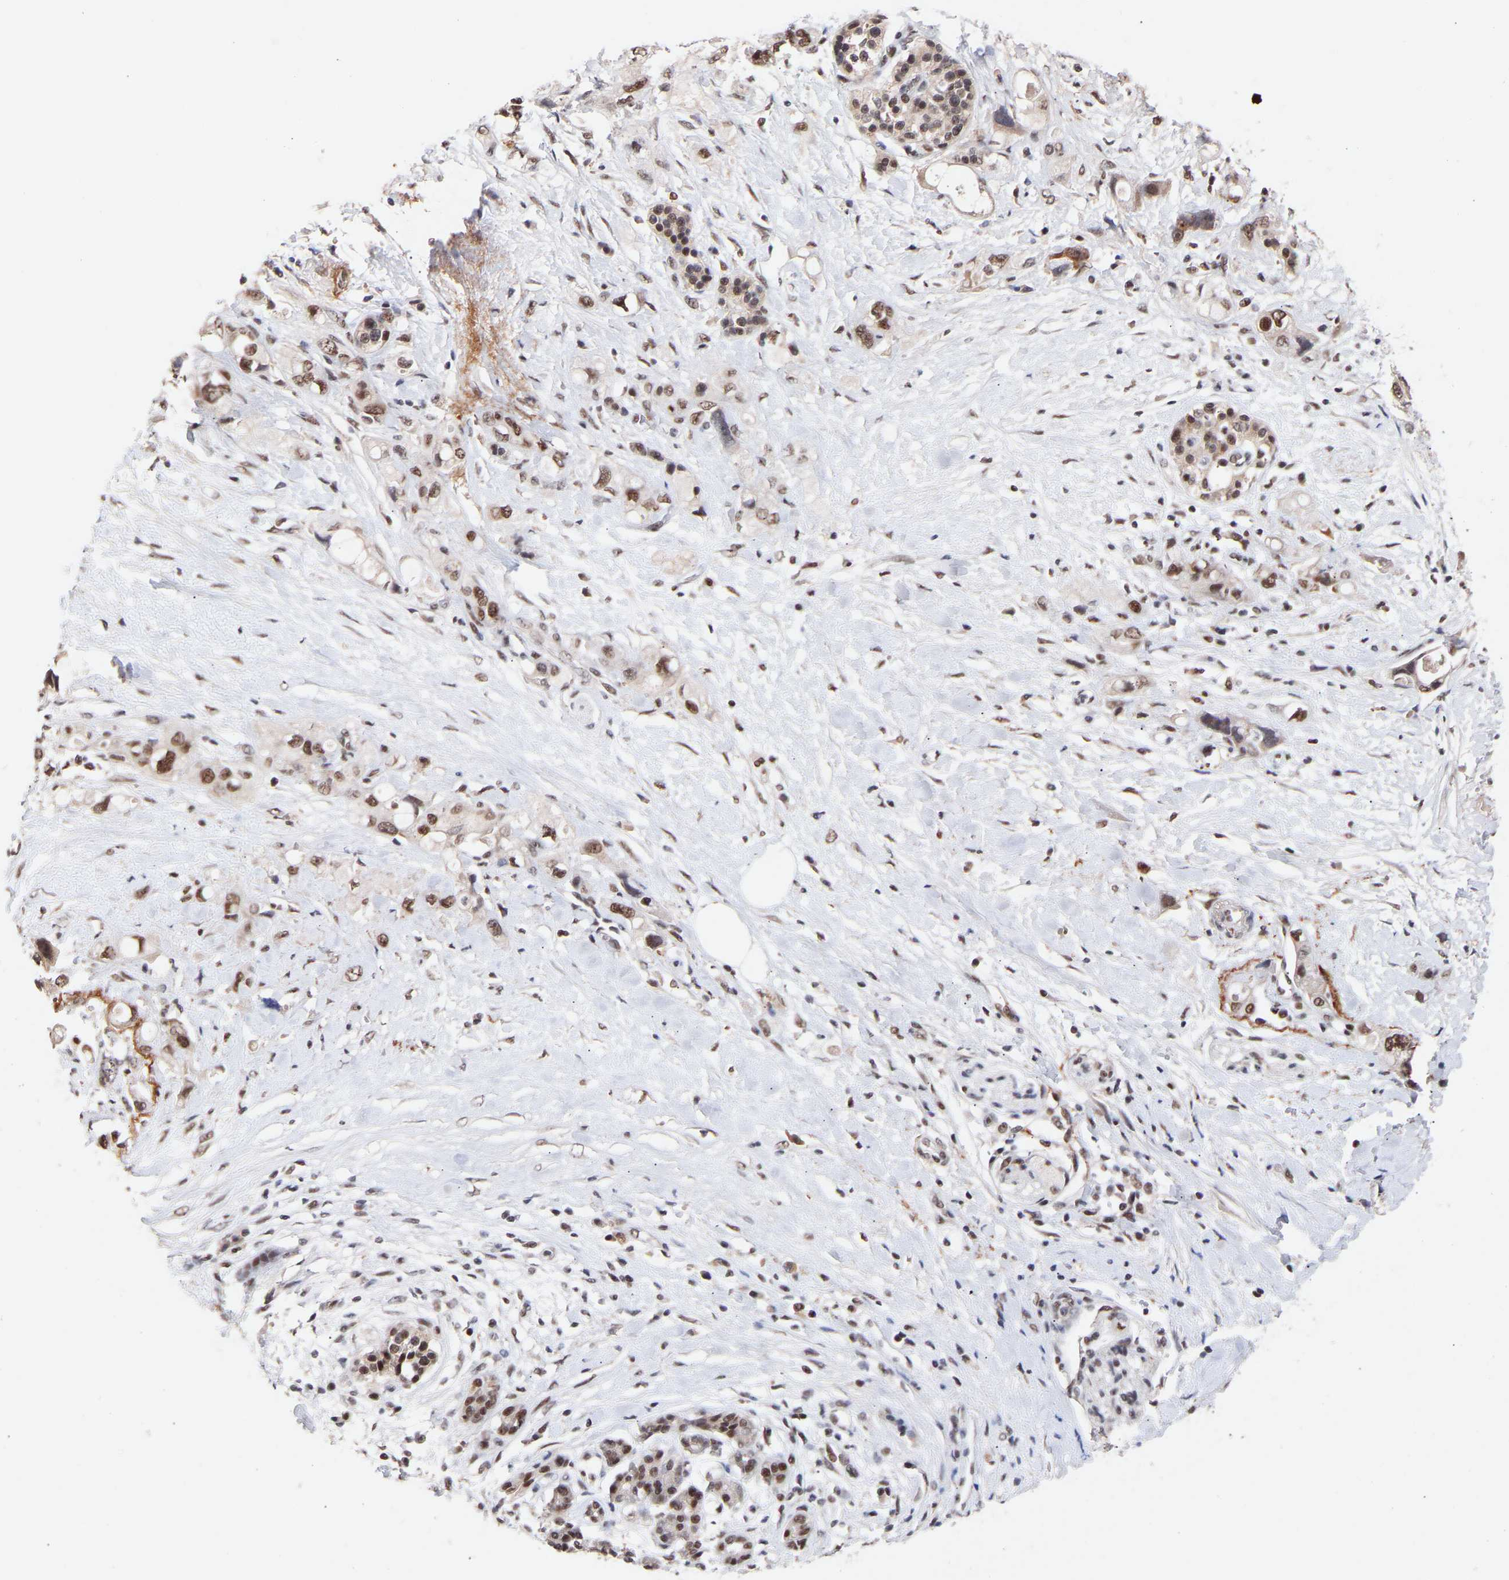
{"staining": {"intensity": "strong", "quantity": ">75%", "location": "nuclear"}, "tissue": "pancreatic cancer", "cell_type": "Tumor cells", "image_type": "cancer", "snomed": [{"axis": "morphology", "description": "Adenocarcinoma, NOS"}, {"axis": "topography", "description": "Pancreas"}], "caption": "Approximately >75% of tumor cells in pancreatic adenocarcinoma show strong nuclear protein positivity as visualized by brown immunohistochemical staining.", "gene": "RBM15", "patient": {"sex": "female", "age": 56}}